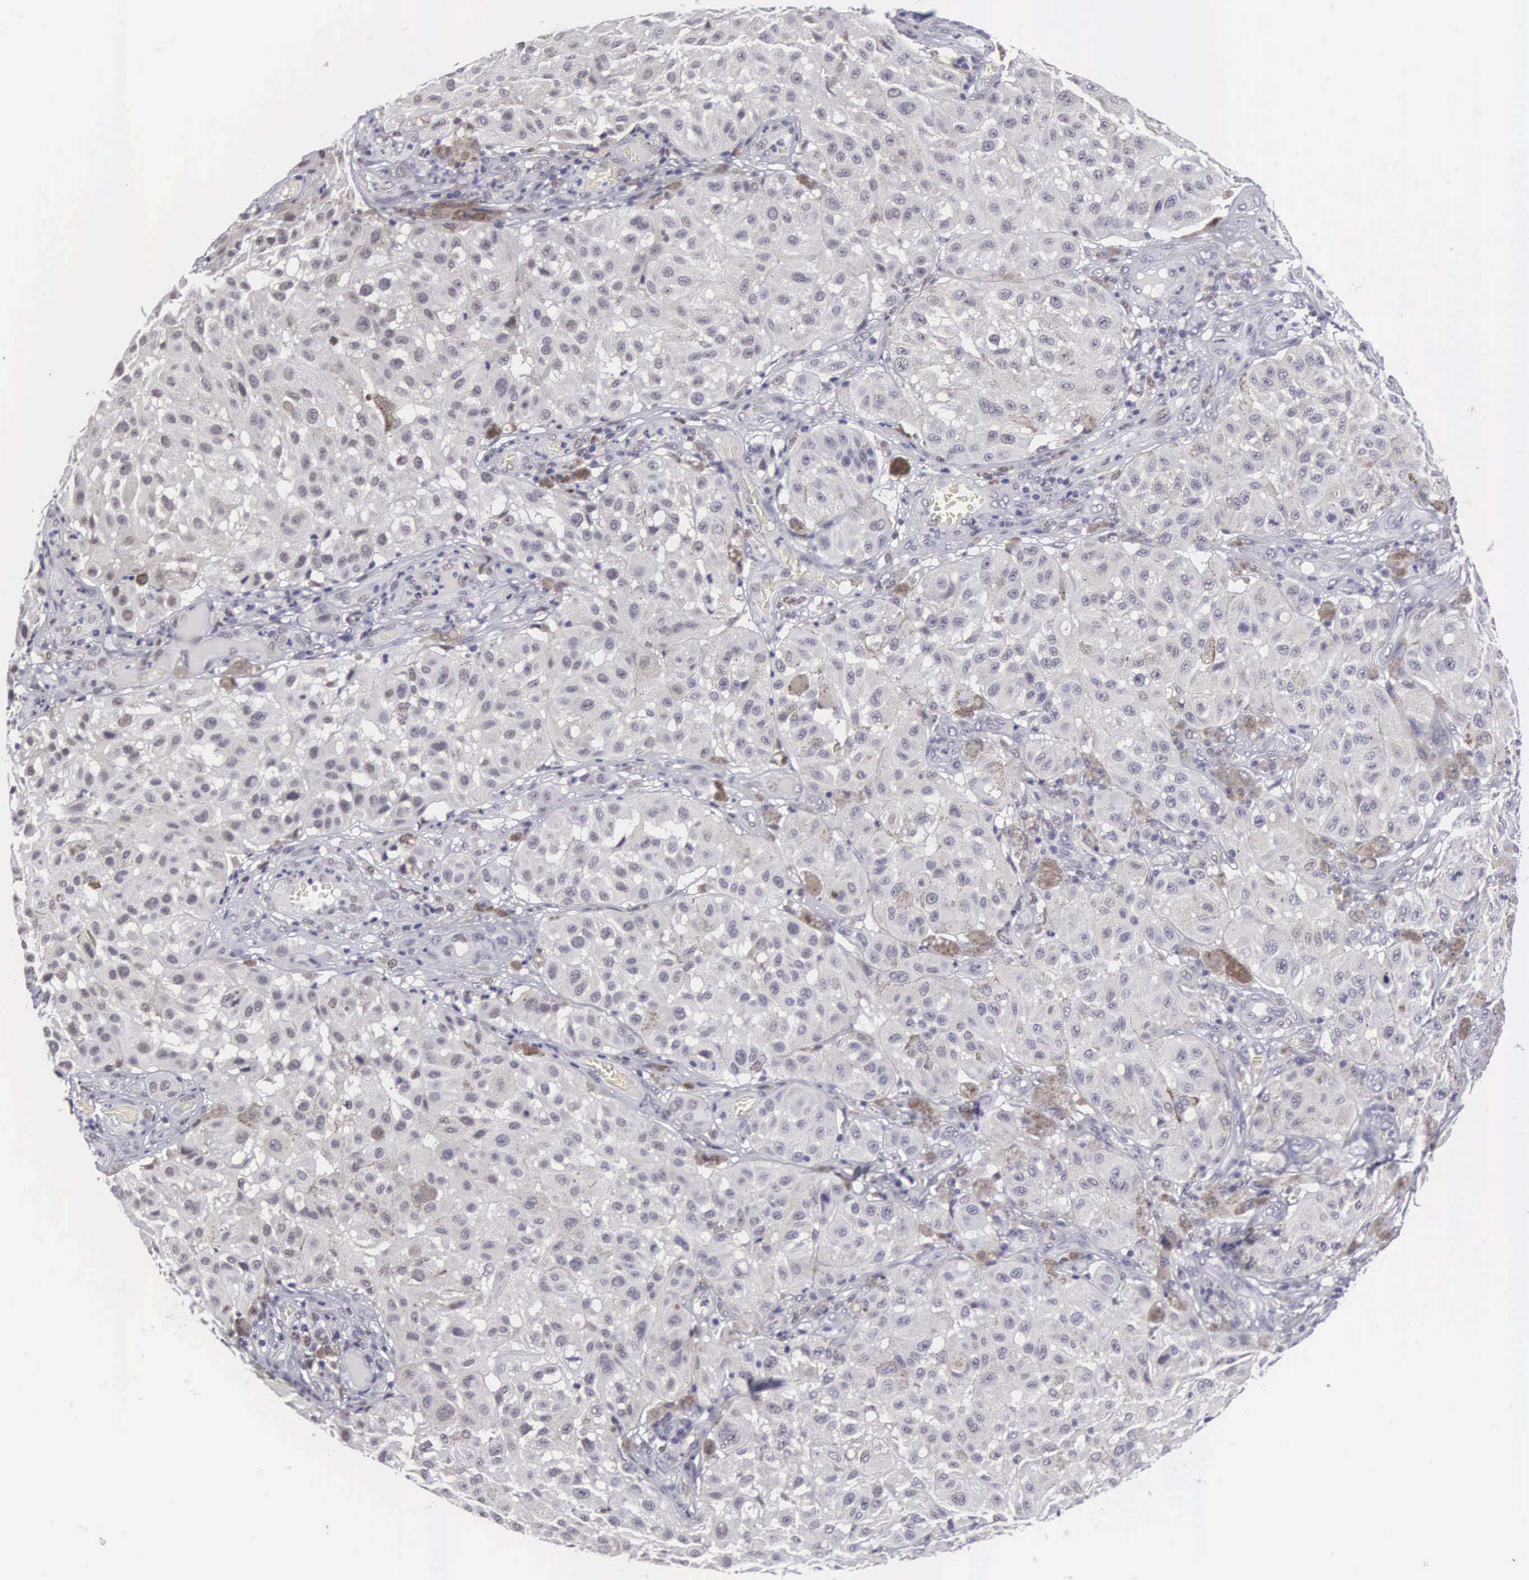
{"staining": {"intensity": "weak", "quantity": "<25%", "location": "nuclear"}, "tissue": "melanoma", "cell_type": "Tumor cells", "image_type": "cancer", "snomed": [{"axis": "morphology", "description": "Malignant melanoma, NOS"}, {"axis": "topography", "description": "Skin"}], "caption": "The image exhibits no significant staining in tumor cells of melanoma. Nuclei are stained in blue.", "gene": "ETV6", "patient": {"sex": "female", "age": 64}}